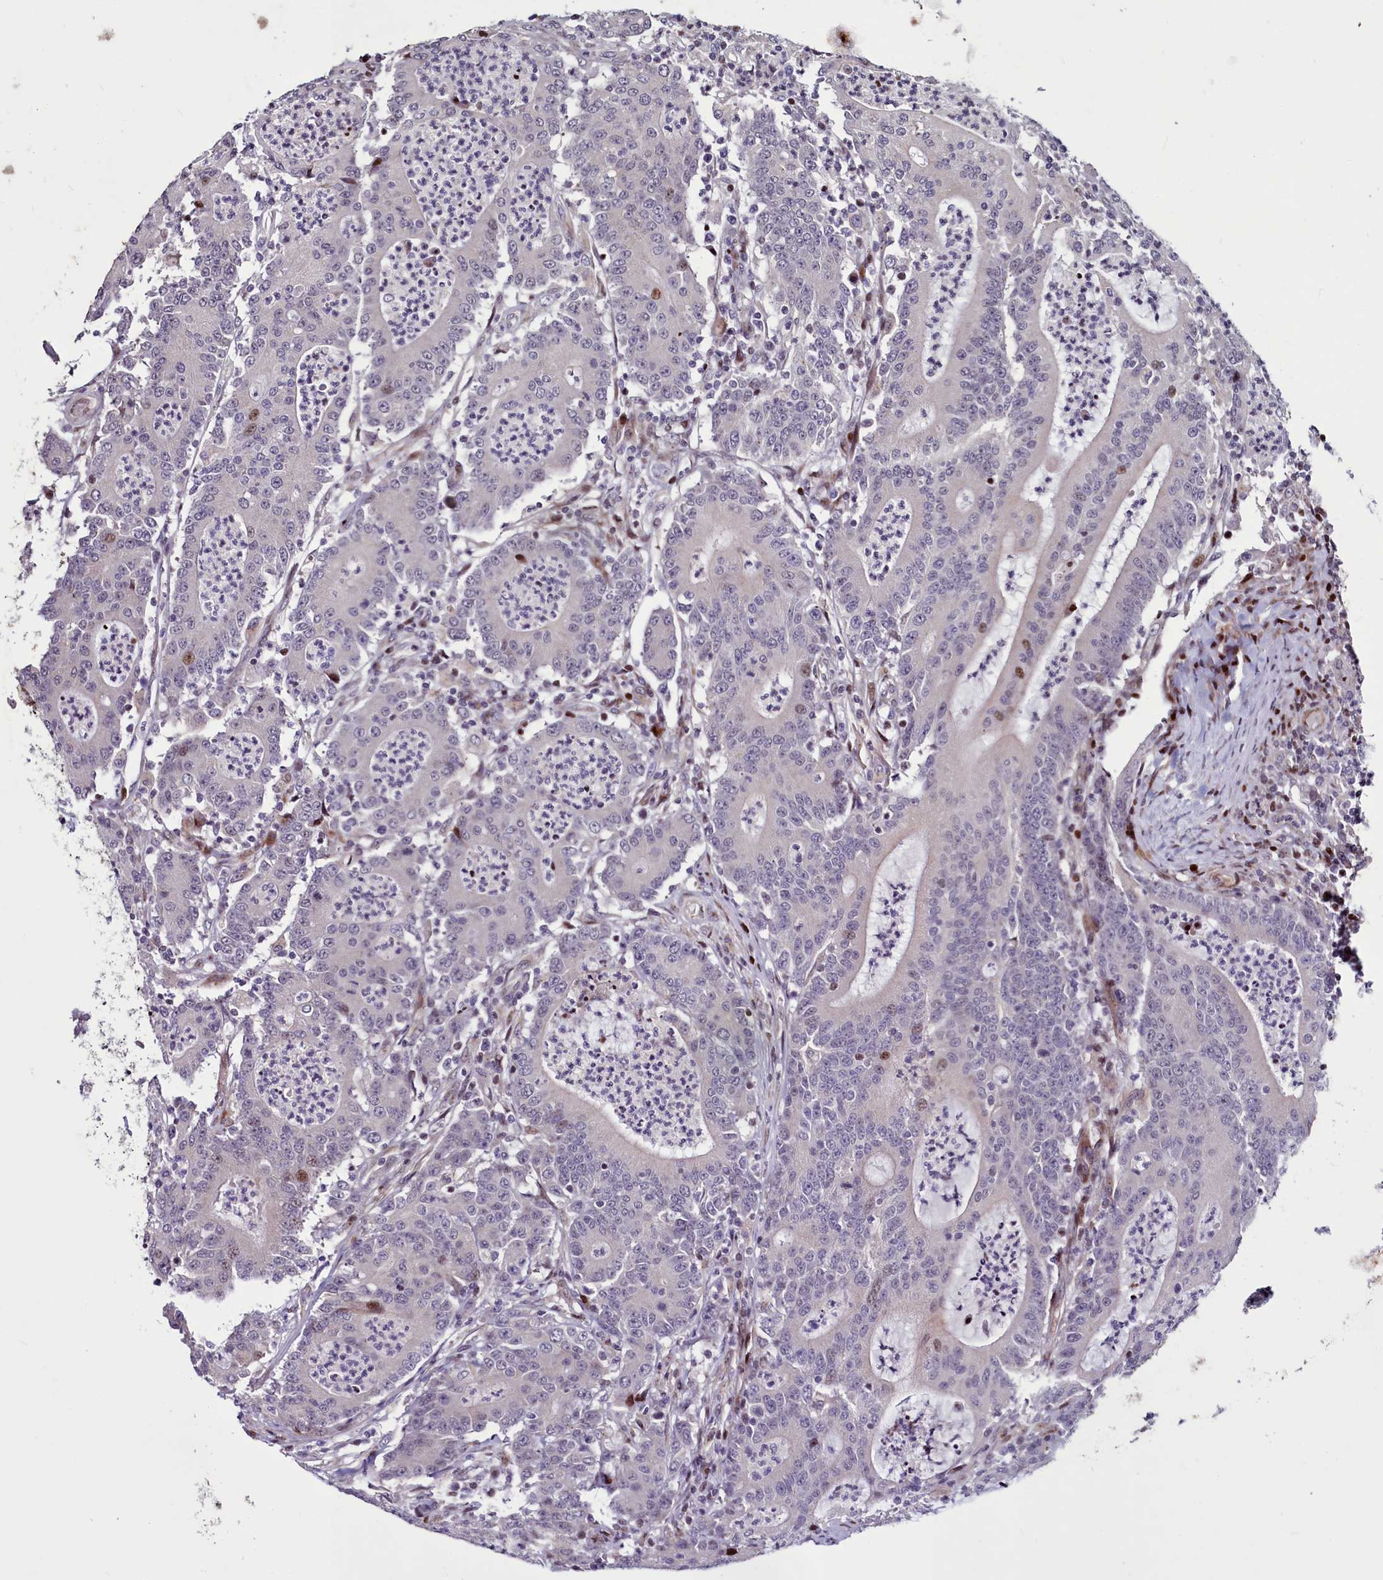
{"staining": {"intensity": "moderate", "quantity": "<25%", "location": "nuclear"}, "tissue": "colorectal cancer", "cell_type": "Tumor cells", "image_type": "cancer", "snomed": [{"axis": "morphology", "description": "Adenocarcinoma, NOS"}, {"axis": "topography", "description": "Colon"}], "caption": "A low amount of moderate nuclear positivity is appreciated in approximately <25% of tumor cells in colorectal adenocarcinoma tissue. (Stains: DAB (3,3'-diaminobenzidine) in brown, nuclei in blue, Microscopy: brightfield microscopy at high magnification).", "gene": "WBP11", "patient": {"sex": "male", "age": 83}}